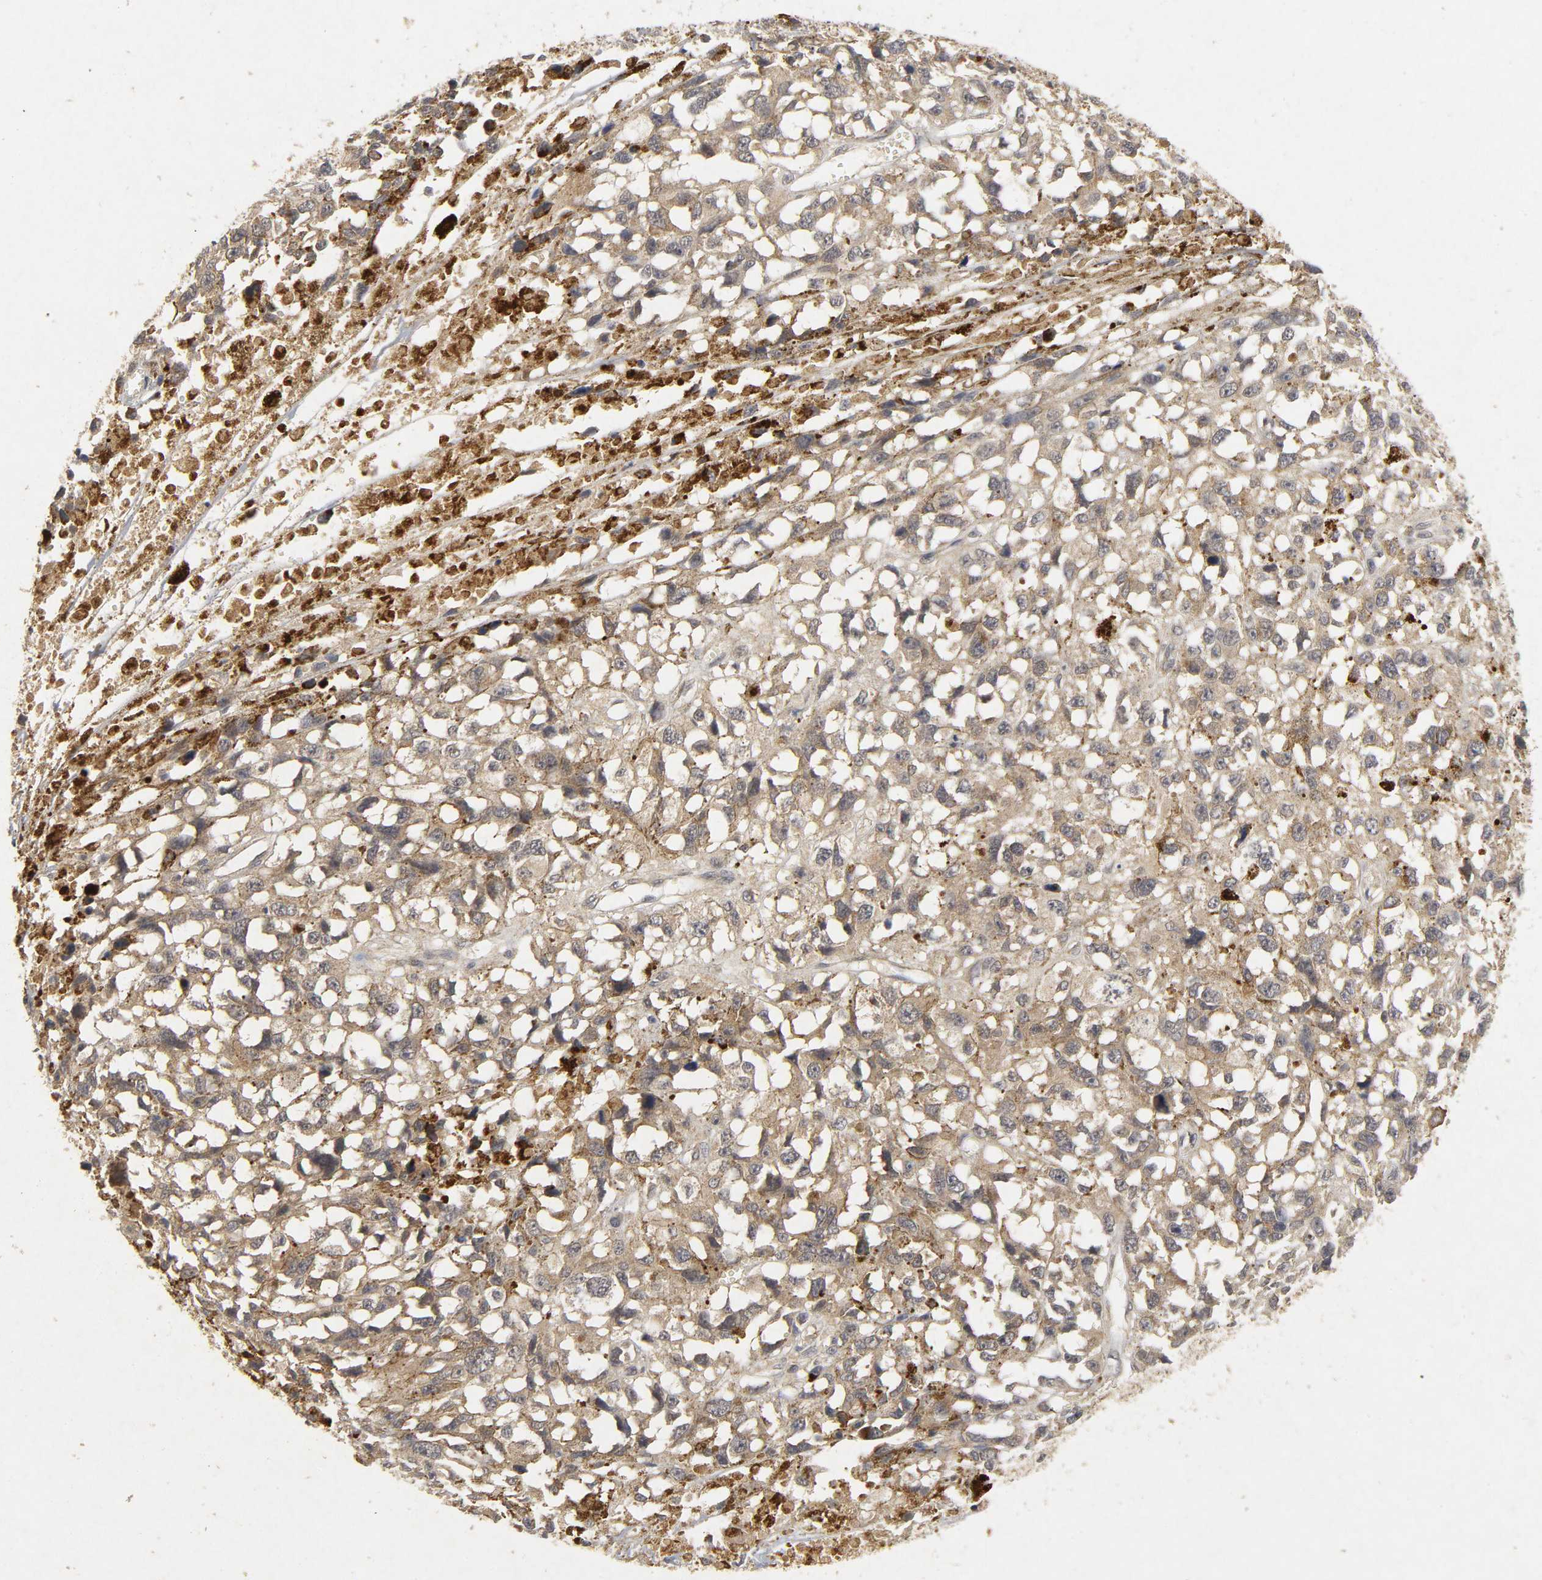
{"staining": {"intensity": "weak", "quantity": ">75%", "location": "cytoplasmic/membranous"}, "tissue": "melanoma", "cell_type": "Tumor cells", "image_type": "cancer", "snomed": [{"axis": "morphology", "description": "Malignant melanoma, Metastatic site"}, {"axis": "topography", "description": "Lymph node"}], "caption": "Immunohistochemical staining of human melanoma displays weak cytoplasmic/membranous protein positivity in approximately >75% of tumor cells.", "gene": "TRAF6", "patient": {"sex": "male", "age": 59}}